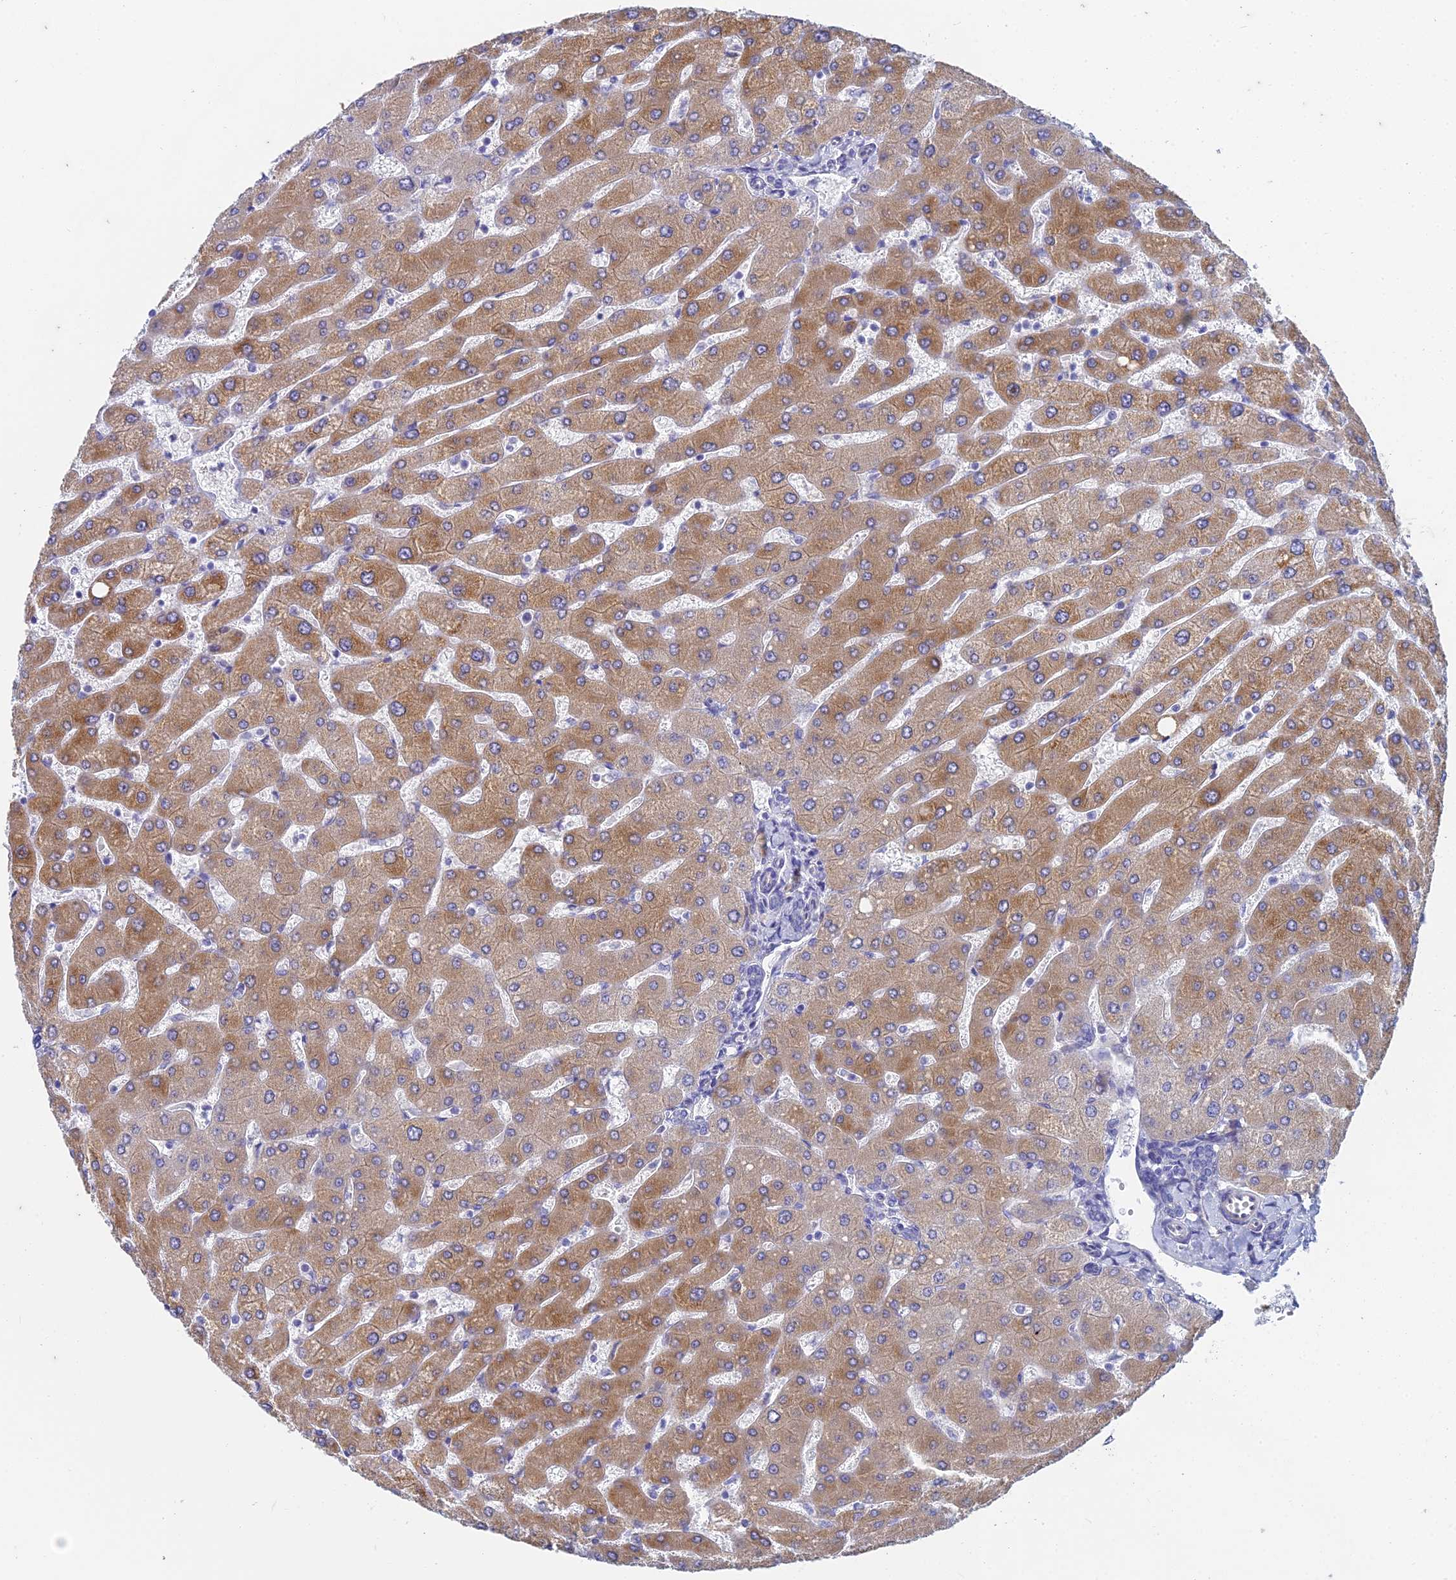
{"staining": {"intensity": "negative", "quantity": "none", "location": "none"}, "tissue": "liver", "cell_type": "Cholangiocytes", "image_type": "normal", "snomed": [{"axis": "morphology", "description": "Normal tissue, NOS"}, {"axis": "topography", "description": "Liver"}], "caption": "High power microscopy histopathology image of an immunohistochemistry histopathology image of unremarkable liver, revealing no significant positivity in cholangiocytes.", "gene": "EEF2KMT", "patient": {"sex": "male", "age": 55}}